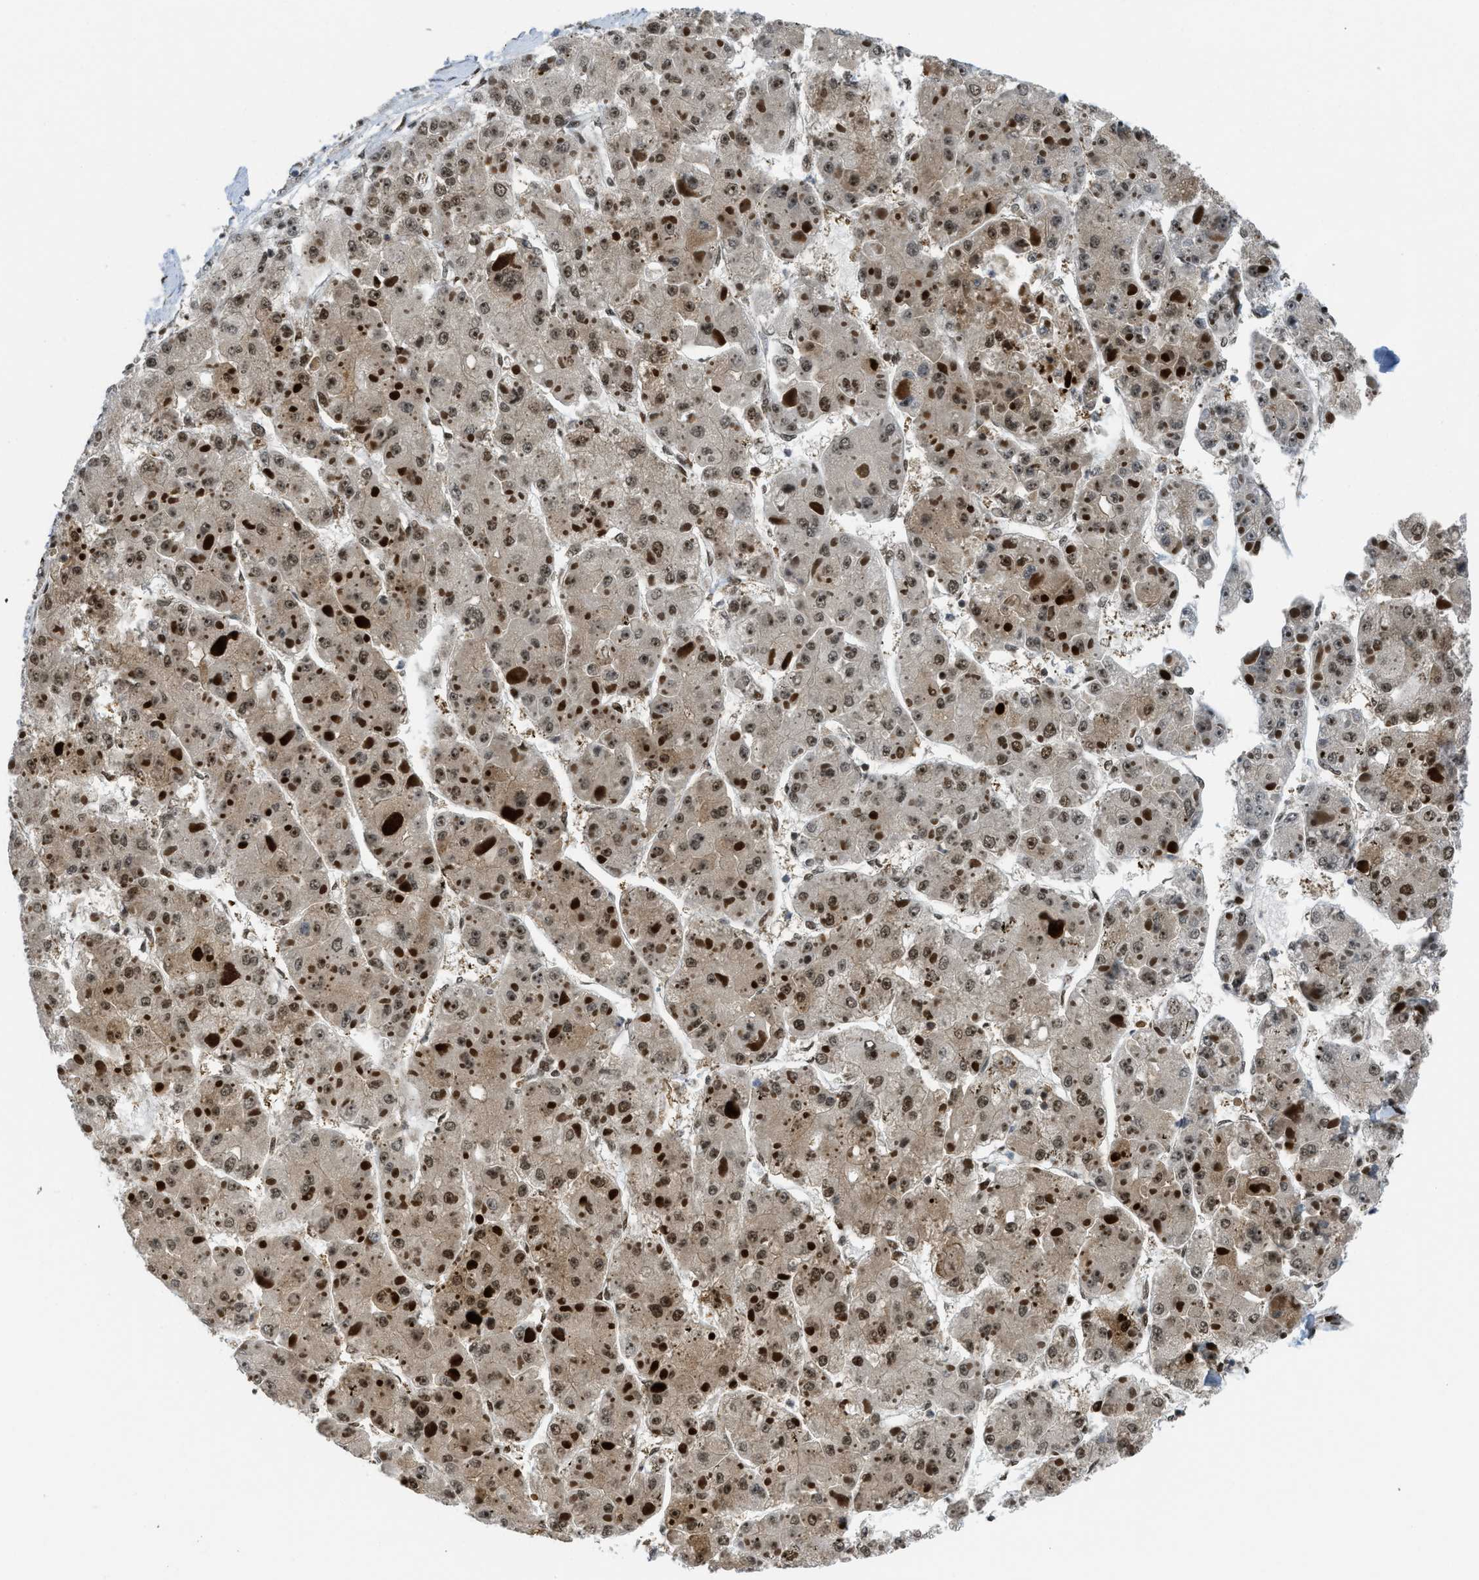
{"staining": {"intensity": "moderate", "quantity": ">75%", "location": "nuclear"}, "tissue": "liver cancer", "cell_type": "Tumor cells", "image_type": "cancer", "snomed": [{"axis": "morphology", "description": "Carcinoma, Hepatocellular, NOS"}, {"axis": "topography", "description": "Liver"}], "caption": "Tumor cells reveal medium levels of moderate nuclear expression in about >75% of cells in human liver hepatocellular carcinoma.", "gene": "RFX5", "patient": {"sex": "female", "age": 73}}